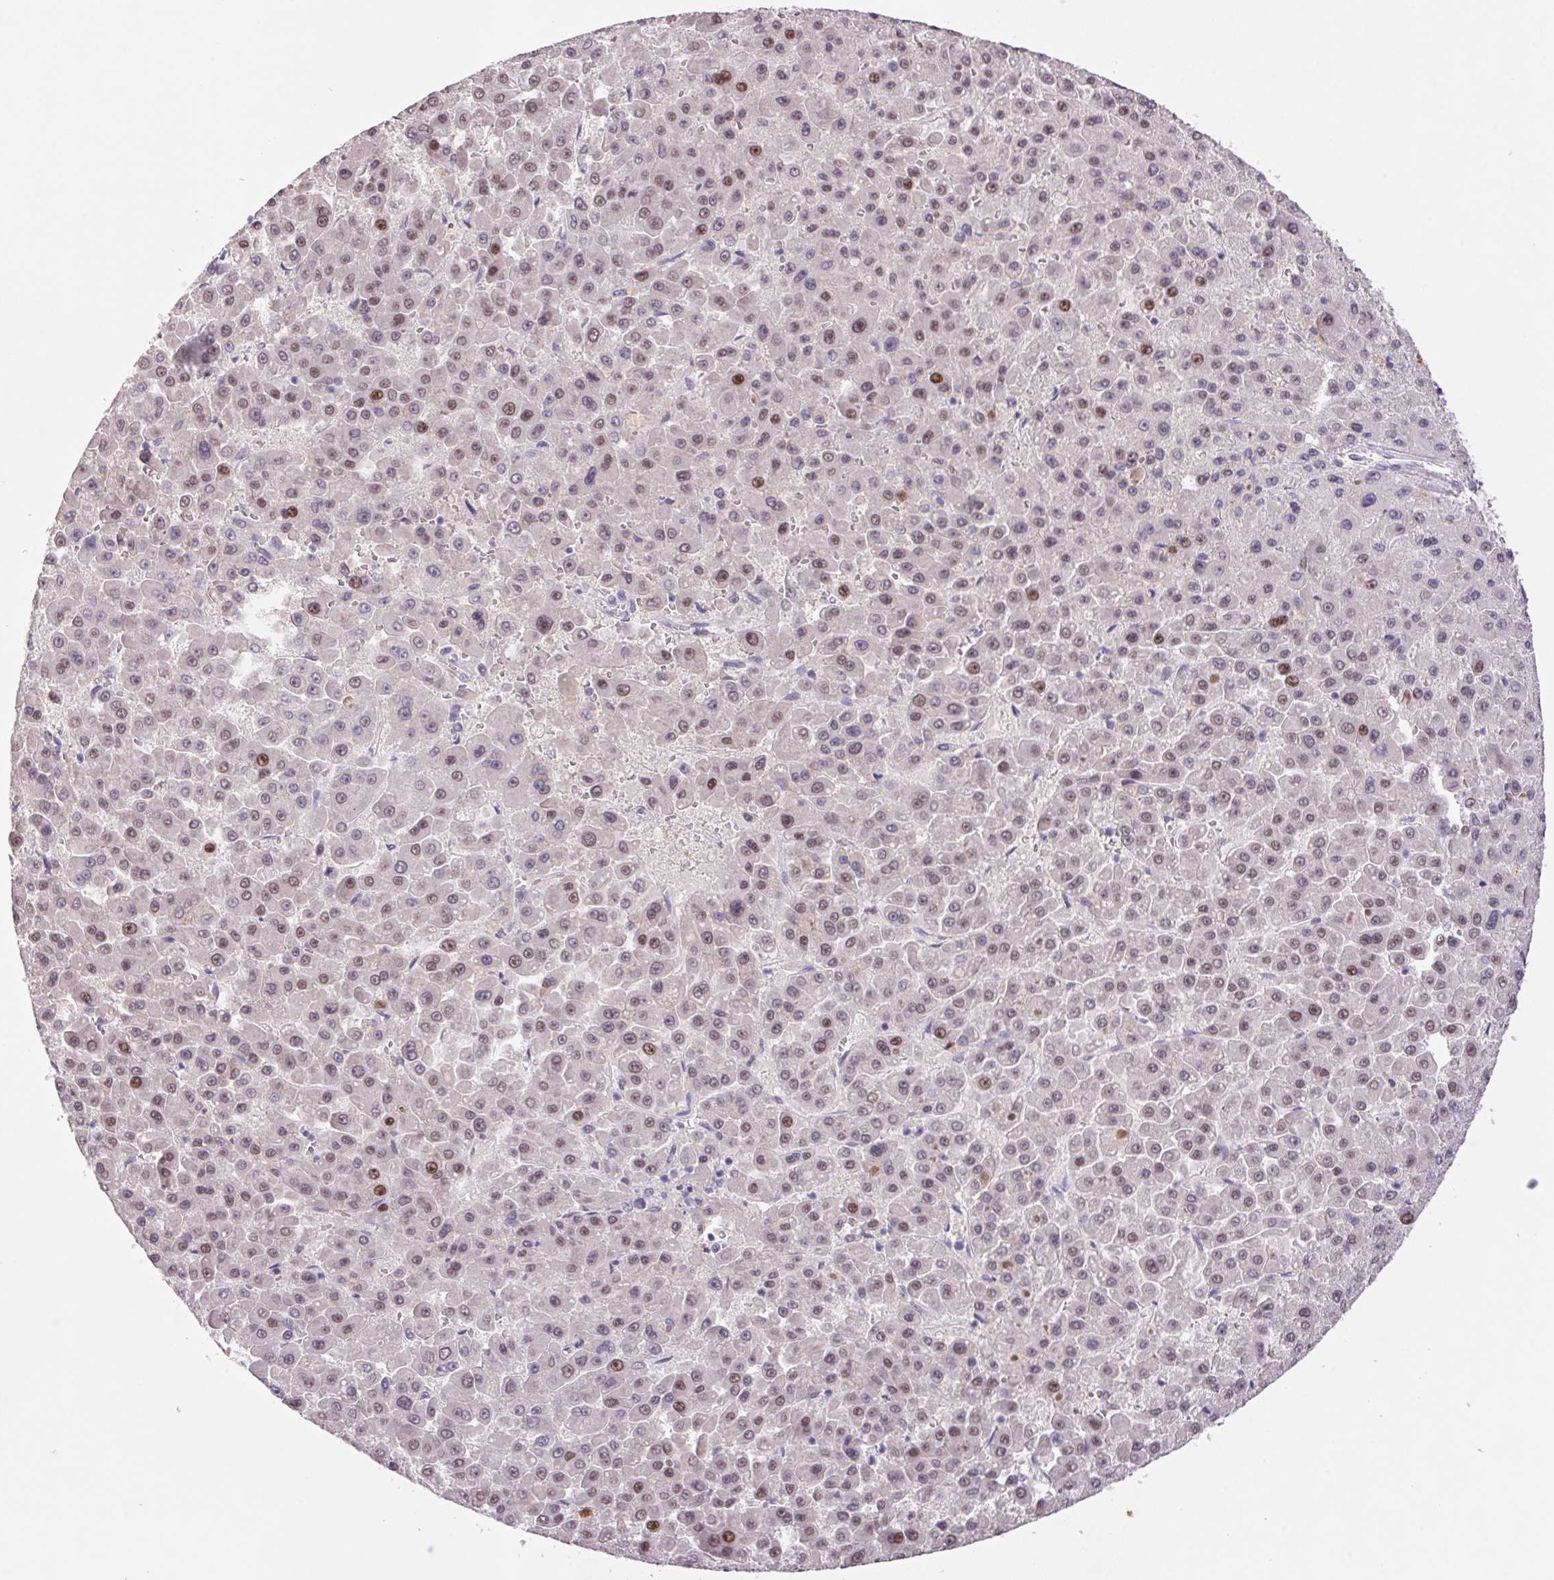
{"staining": {"intensity": "moderate", "quantity": "25%-75%", "location": "nuclear"}, "tissue": "liver cancer", "cell_type": "Tumor cells", "image_type": "cancer", "snomed": [{"axis": "morphology", "description": "Carcinoma, Hepatocellular, NOS"}, {"axis": "topography", "description": "Liver"}], "caption": "The image reveals a brown stain indicating the presence of a protein in the nuclear of tumor cells in liver cancer.", "gene": "TRDN", "patient": {"sex": "male", "age": 78}}